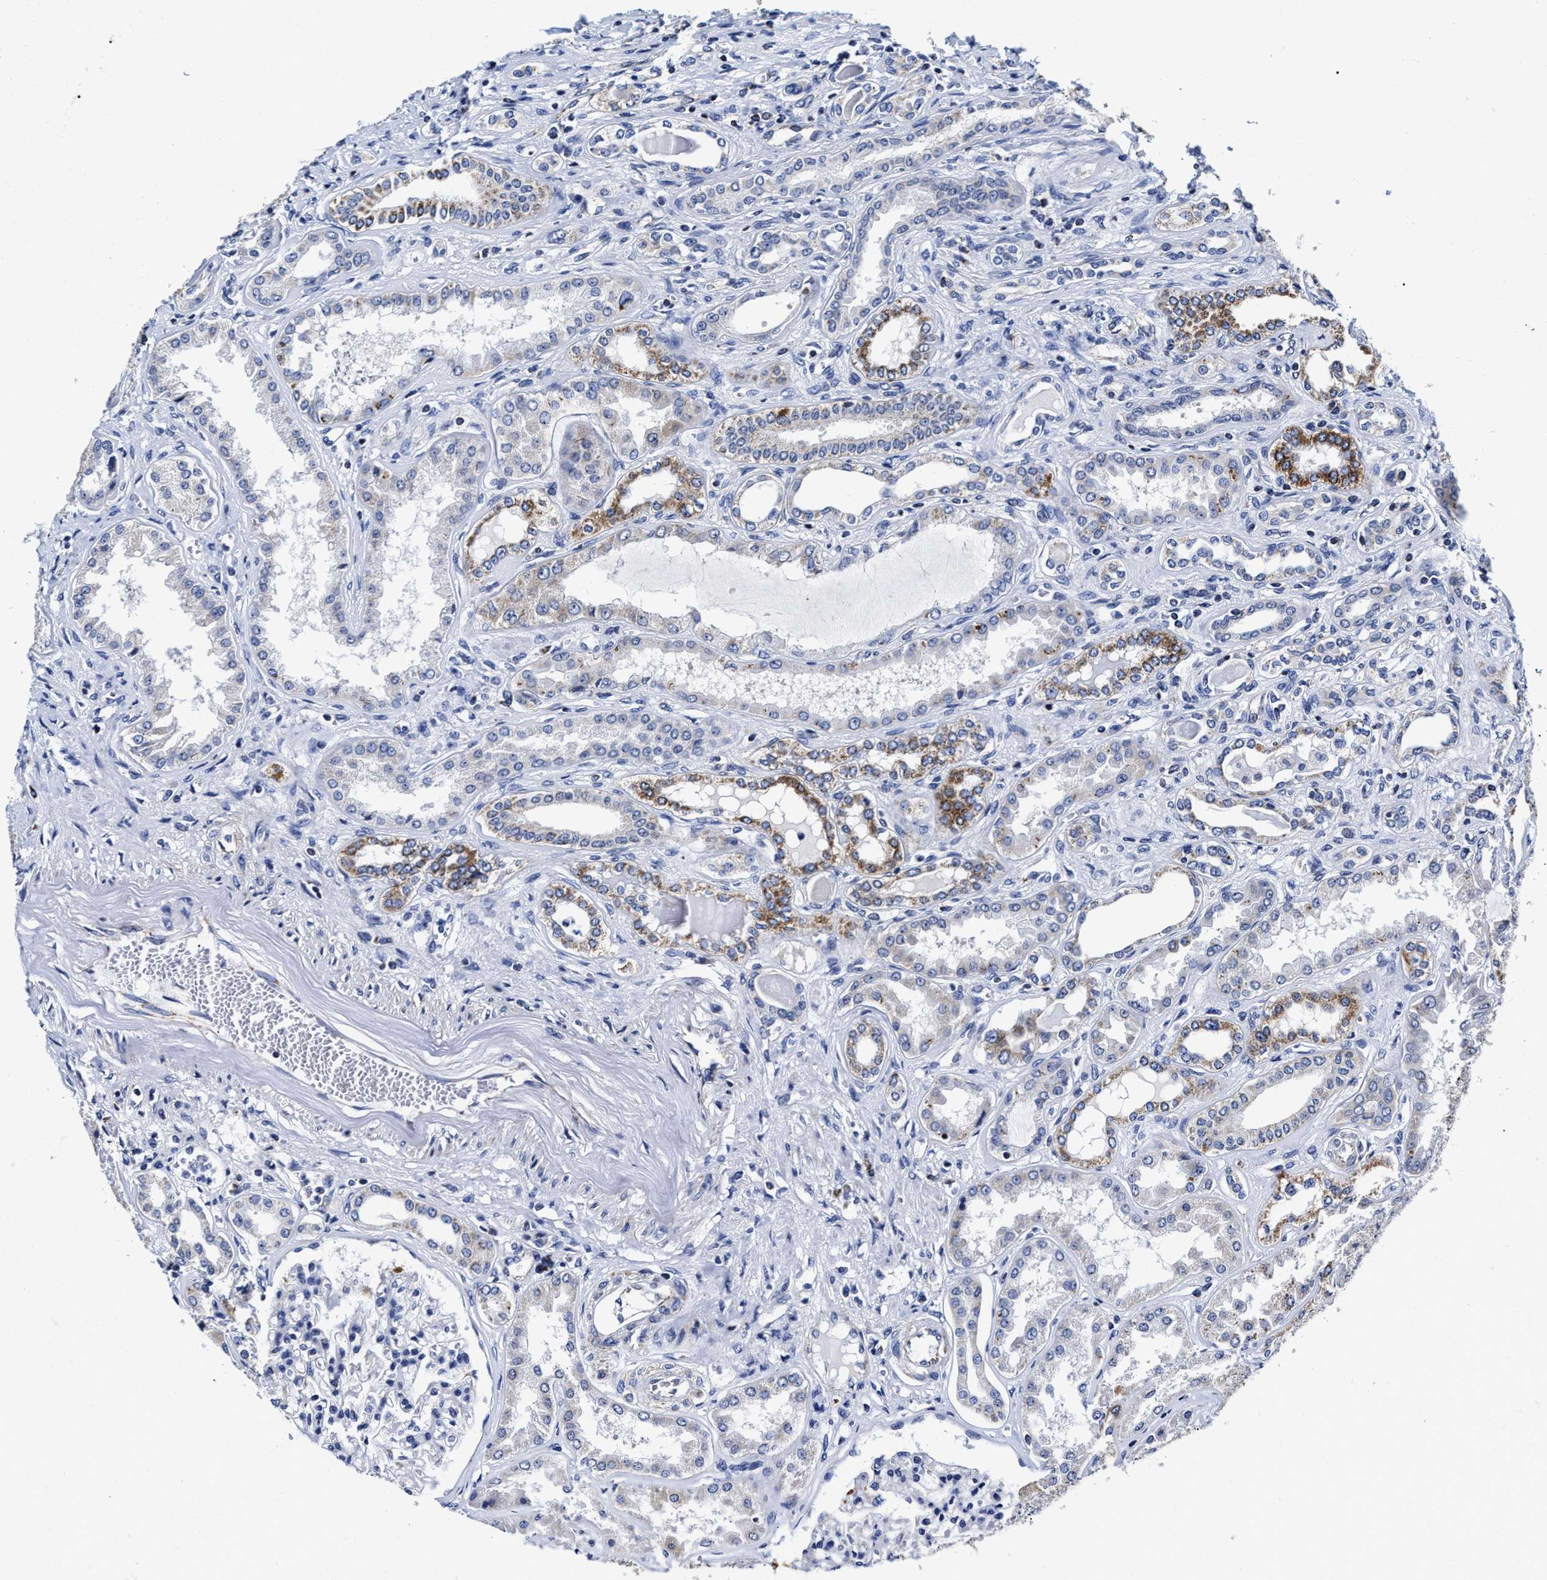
{"staining": {"intensity": "moderate", "quantity": "<25%", "location": "cytoplasmic/membranous"}, "tissue": "kidney", "cell_type": "Cells in glomeruli", "image_type": "normal", "snomed": [{"axis": "morphology", "description": "Normal tissue, NOS"}, {"axis": "topography", "description": "Kidney"}], "caption": "Protein staining of normal kidney reveals moderate cytoplasmic/membranous staining in approximately <25% of cells in glomeruli. The protein is stained brown, and the nuclei are stained in blue (DAB (3,3'-diaminobenzidine) IHC with brightfield microscopy, high magnification).", "gene": "HINT2", "patient": {"sex": "female", "age": 56}}